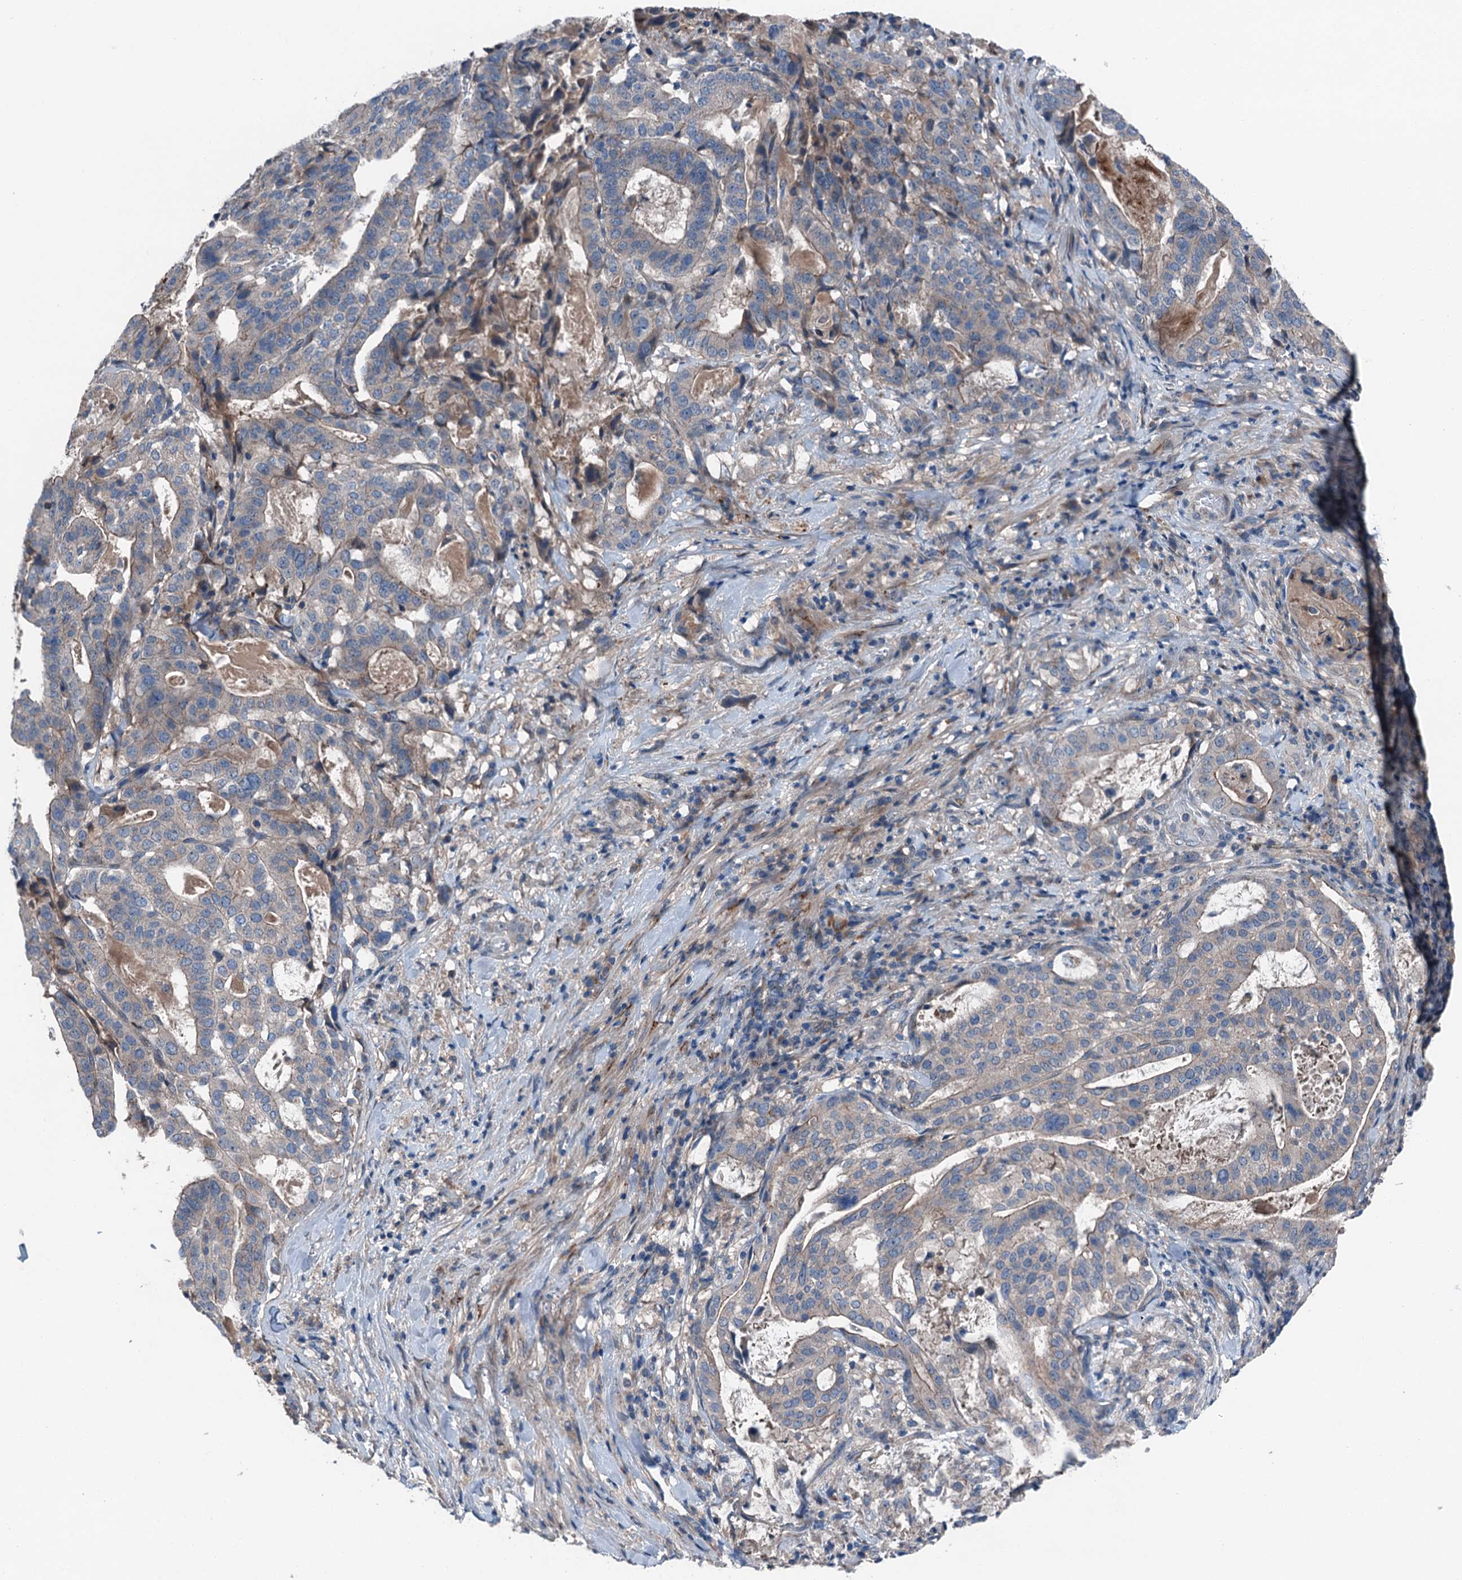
{"staining": {"intensity": "weak", "quantity": "<25%", "location": "cytoplasmic/membranous"}, "tissue": "stomach cancer", "cell_type": "Tumor cells", "image_type": "cancer", "snomed": [{"axis": "morphology", "description": "Adenocarcinoma, NOS"}, {"axis": "topography", "description": "Stomach"}], "caption": "Stomach cancer (adenocarcinoma) stained for a protein using immunohistochemistry (IHC) reveals no staining tumor cells.", "gene": "SLC2A10", "patient": {"sex": "male", "age": 48}}